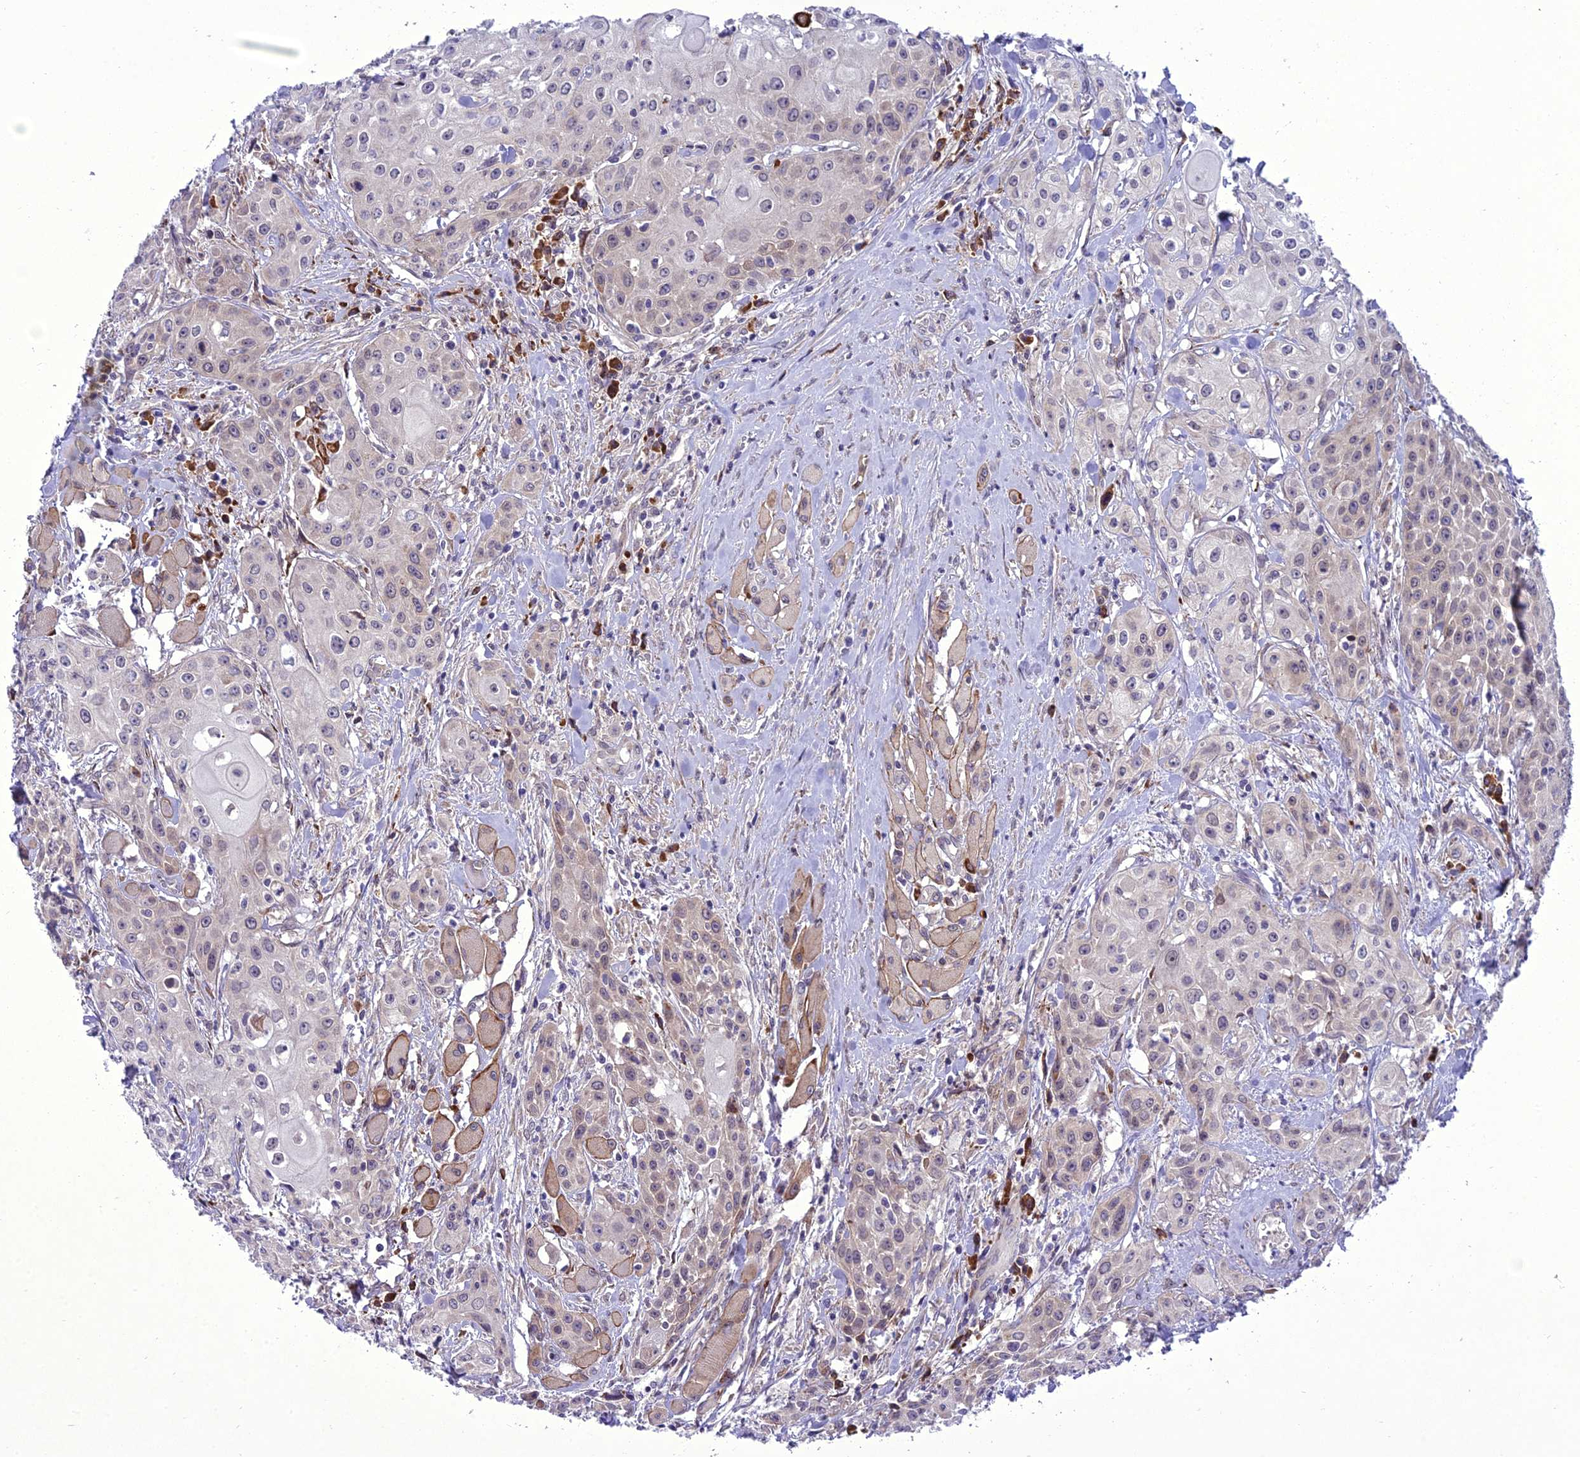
{"staining": {"intensity": "weak", "quantity": "<25%", "location": "cytoplasmic/membranous"}, "tissue": "head and neck cancer", "cell_type": "Tumor cells", "image_type": "cancer", "snomed": [{"axis": "morphology", "description": "Squamous cell carcinoma, NOS"}, {"axis": "topography", "description": "Oral tissue"}, {"axis": "topography", "description": "Head-Neck"}], "caption": "Immunohistochemical staining of human head and neck squamous cell carcinoma displays no significant positivity in tumor cells.", "gene": "NEURL2", "patient": {"sex": "female", "age": 82}}